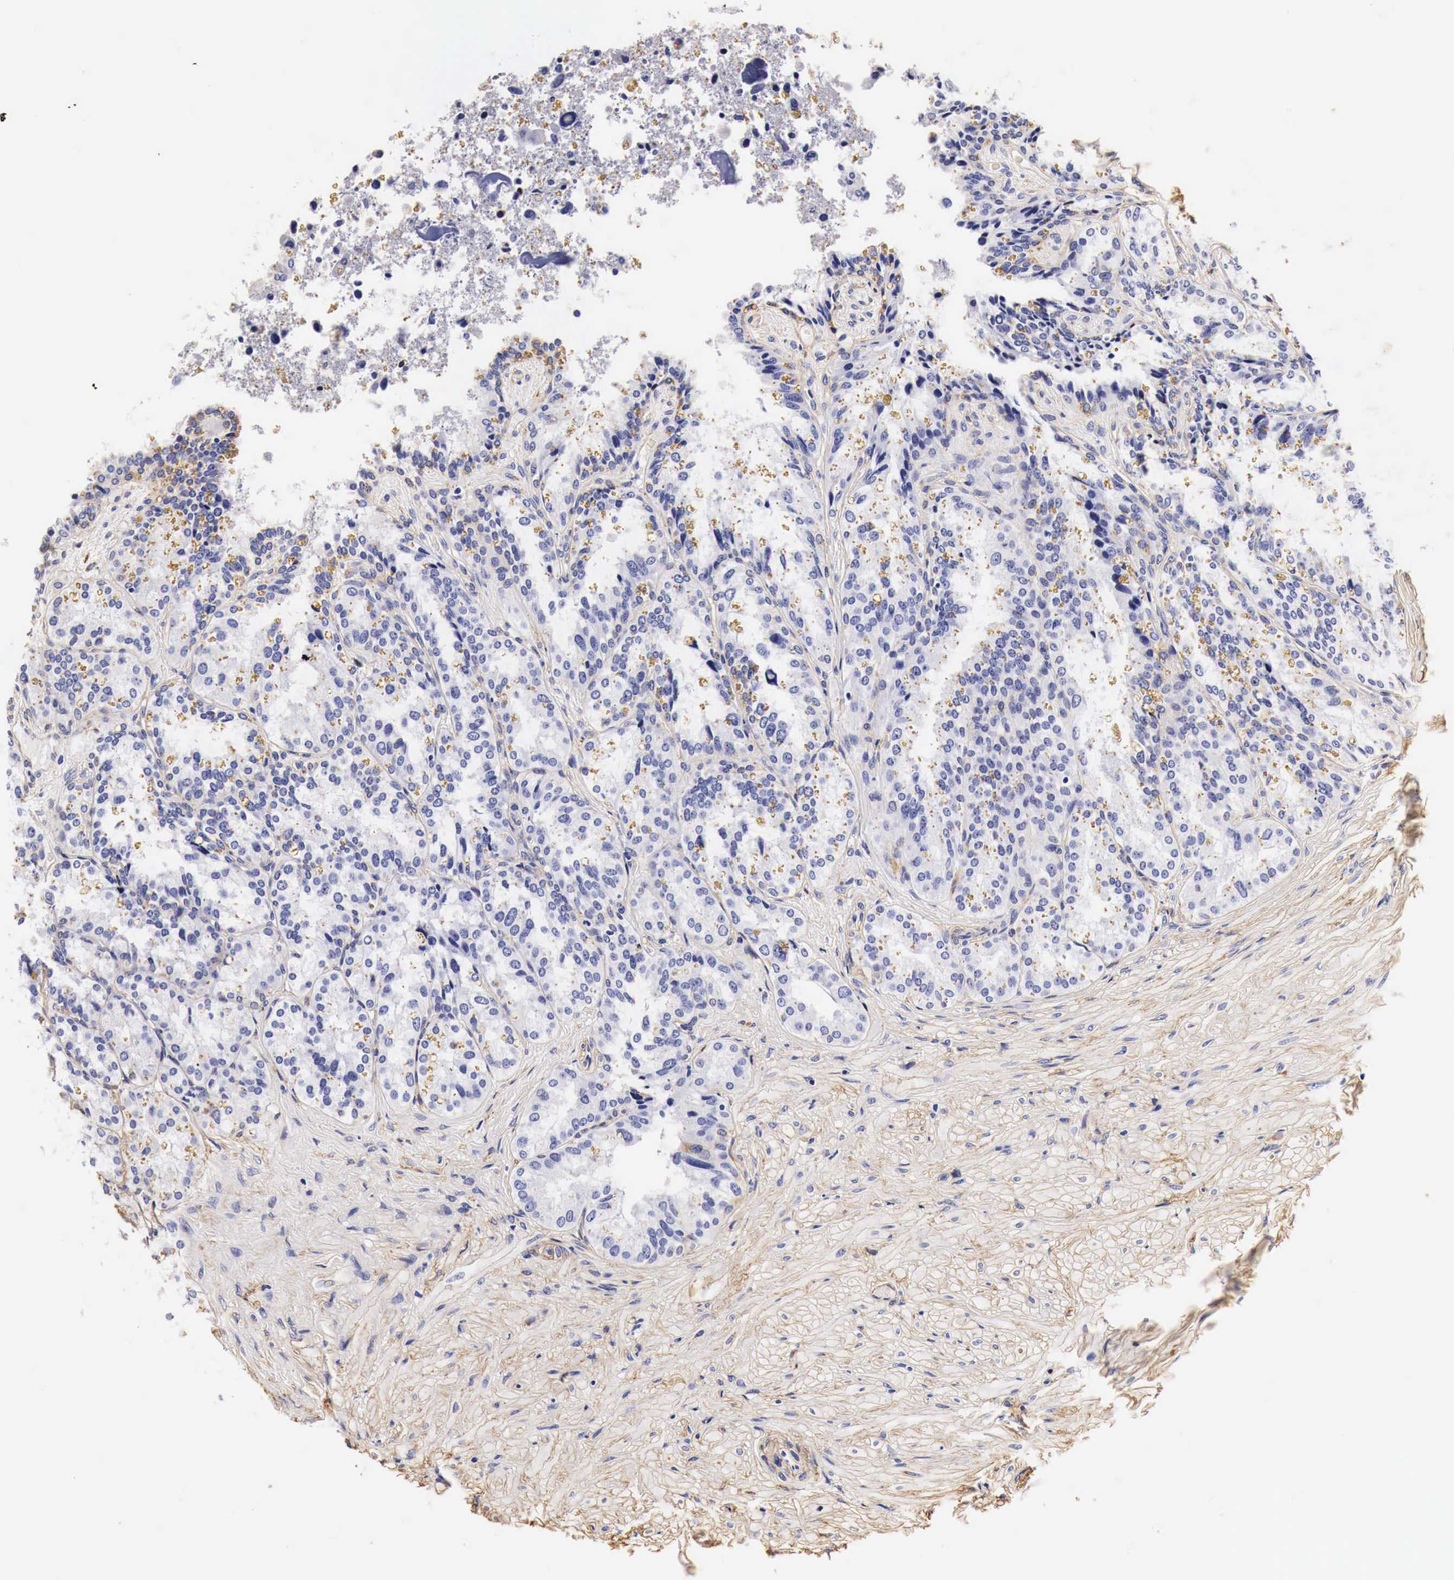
{"staining": {"intensity": "negative", "quantity": "none", "location": "none"}, "tissue": "seminal vesicle", "cell_type": "Glandular cells", "image_type": "normal", "snomed": [{"axis": "morphology", "description": "Normal tissue, NOS"}, {"axis": "topography", "description": "Seminal veicle"}], "caption": "An IHC photomicrograph of unremarkable seminal vesicle is shown. There is no staining in glandular cells of seminal vesicle.", "gene": "LAMB2", "patient": {"sex": "male", "age": 69}}